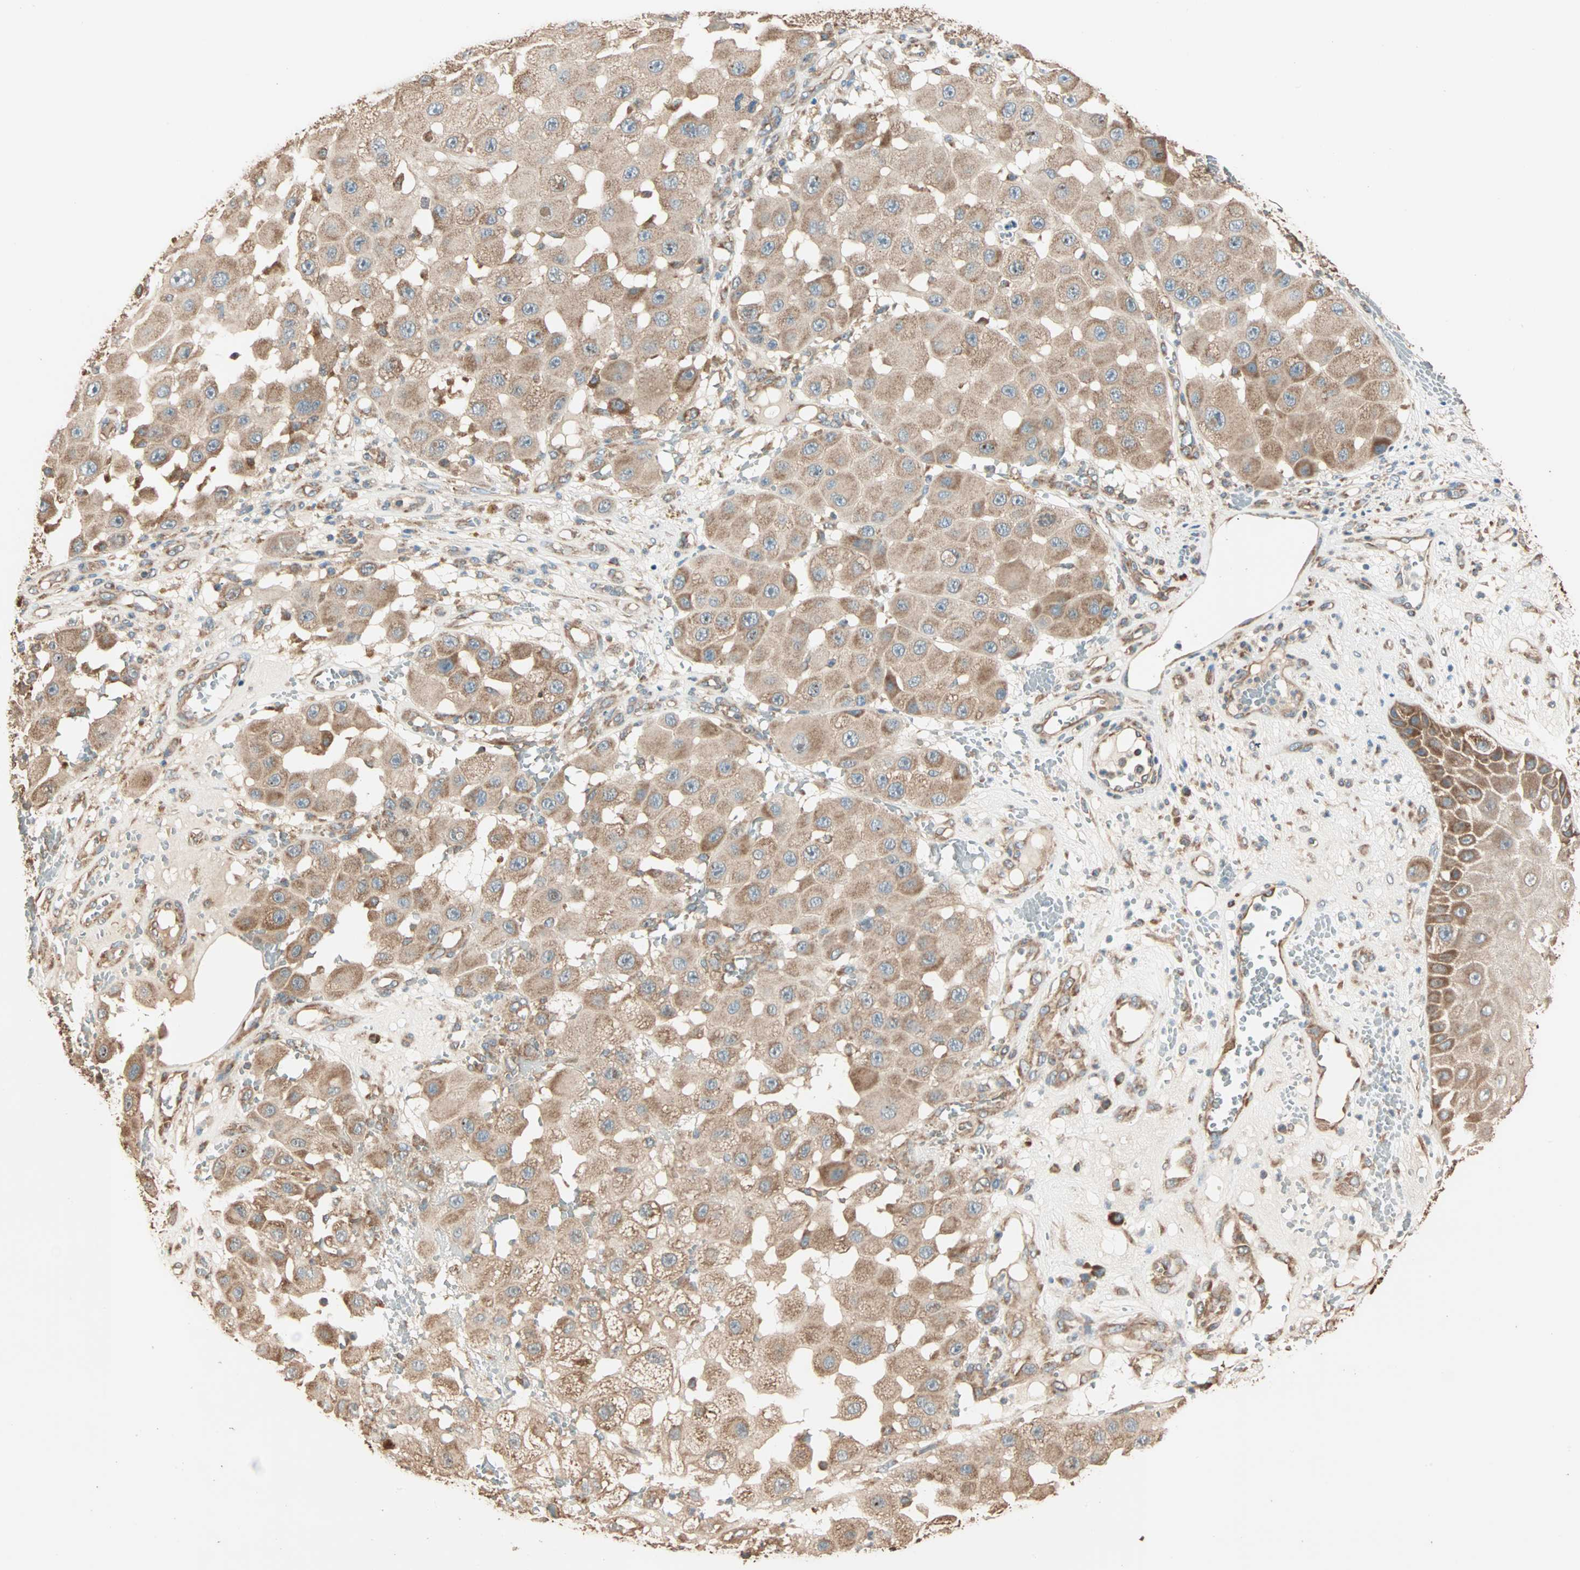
{"staining": {"intensity": "moderate", "quantity": ">75%", "location": "cytoplasmic/membranous"}, "tissue": "melanoma", "cell_type": "Tumor cells", "image_type": "cancer", "snomed": [{"axis": "morphology", "description": "Malignant melanoma, NOS"}, {"axis": "topography", "description": "Skin"}], "caption": "Immunohistochemical staining of melanoma shows medium levels of moderate cytoplasmic/membranous staining in about >75% of tumor cells. (brown staining indicates protein expression, while blue staining denotes nuclei).", "gene": "EIF4G2", "patient": {"sex": "female", "age": 81}}